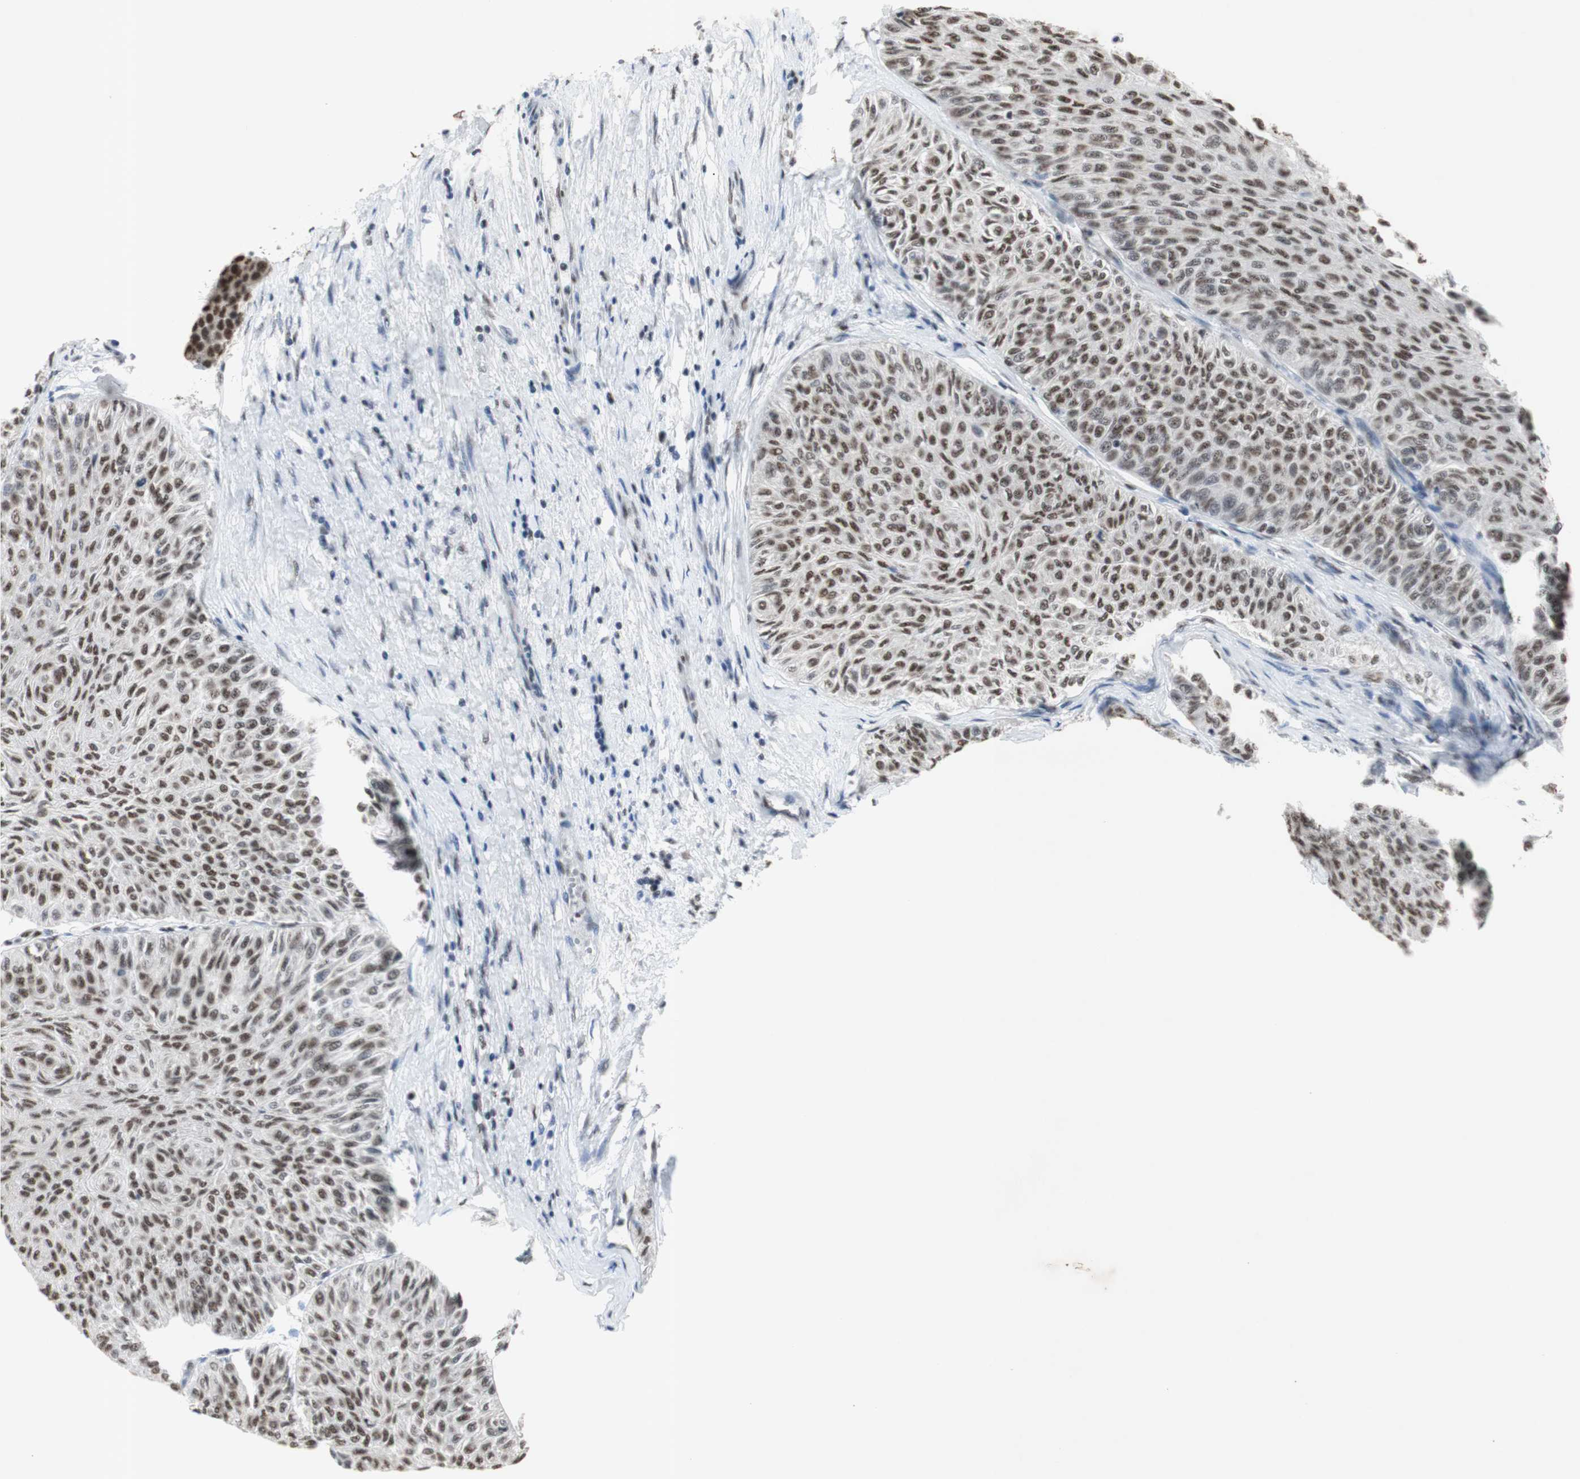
{"staining": {"intensity": "moderate", "quantity": ">75%", "location": "nuclear"}, "tissue": "urothelial cancer", "cell_type": "Tumor cells", "image_type": "cancer", "snomed": [{"axis": "morphology", "description": "Urothelial carcinoma, Low grade"}, {"axis": "topography", "description": "Urinary bladder"}], "caption": "A high-resolution histopathology image shows immunohistochemistry staining of low-grade urothelial carcinoma, which reveals moderate nuclear positivity in about >75% of tumor cells. The staining is performed using DAB (3,3'-diaminobenzidine) brown chromogen to label protein expression. The nuclei are counter-stained blue using hematoxylin.", "gene": "SNRPB", "patient": {"sex": "male", "age": 78}}